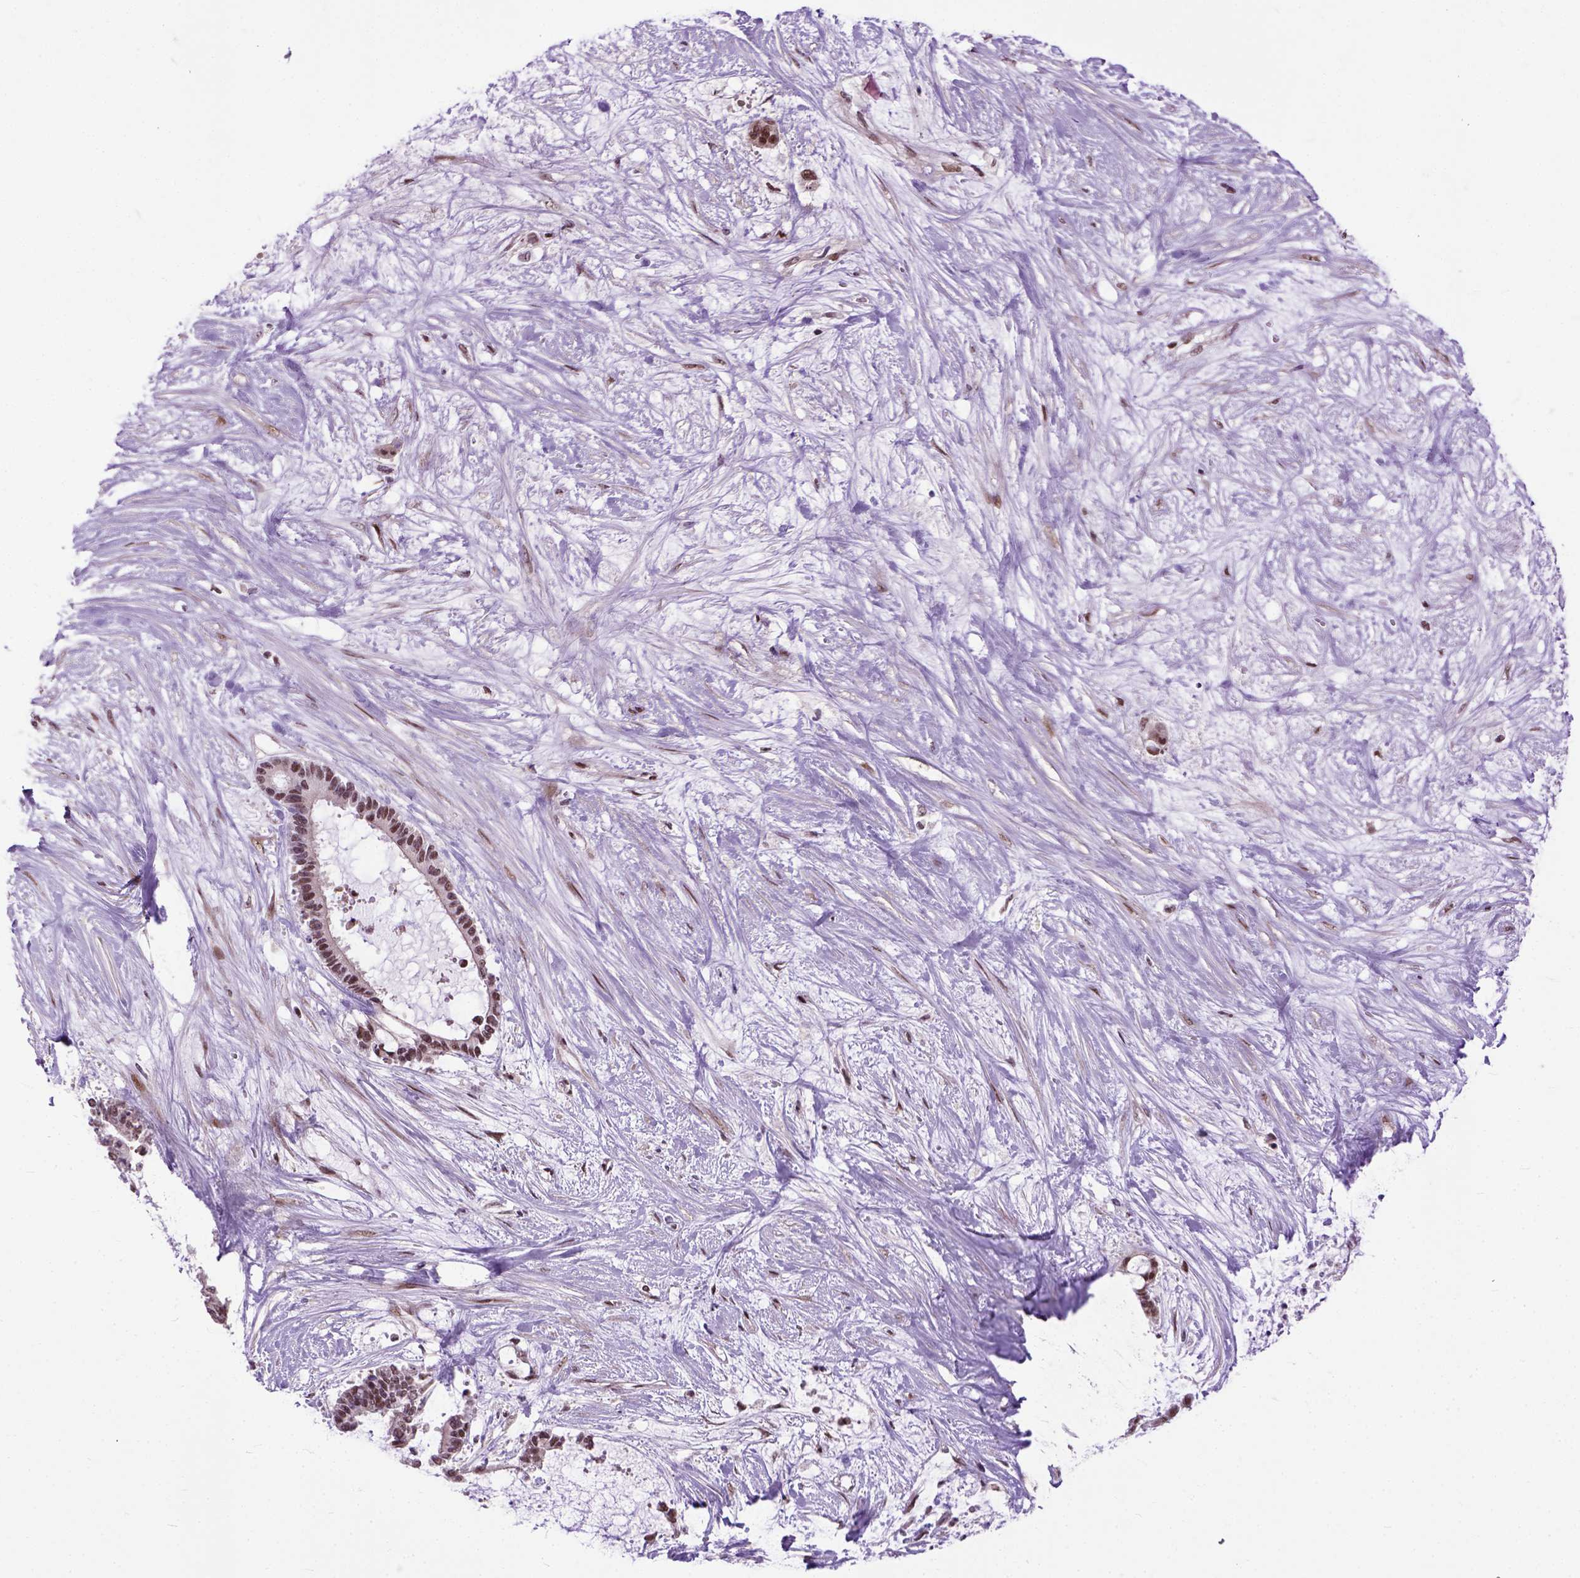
{"staining": {"intensity": "moderate", "quantity": ">75%", "location": "nuclear"}, "tissue": "liver cancer", "cell_type": "Tumor cells", "image_type": "cancer", "snomed": [{"axis": "morphology", "description": "Normal tissue, NOS"}, {"axis": "morphology", "description": "Cholangiocarcinoma"}, {"axis": "topography", "description": "Liver"}, {"axis": "topography", "description": "Peripheral nerve tissue"}], "caption": "Human liver cancer stained with a brown dye reveals moderate nuclear positive positivity in approximately >75% of tumor cells.", "gene": "UBA3", "patient": {"sex": "female", "age": 73}}